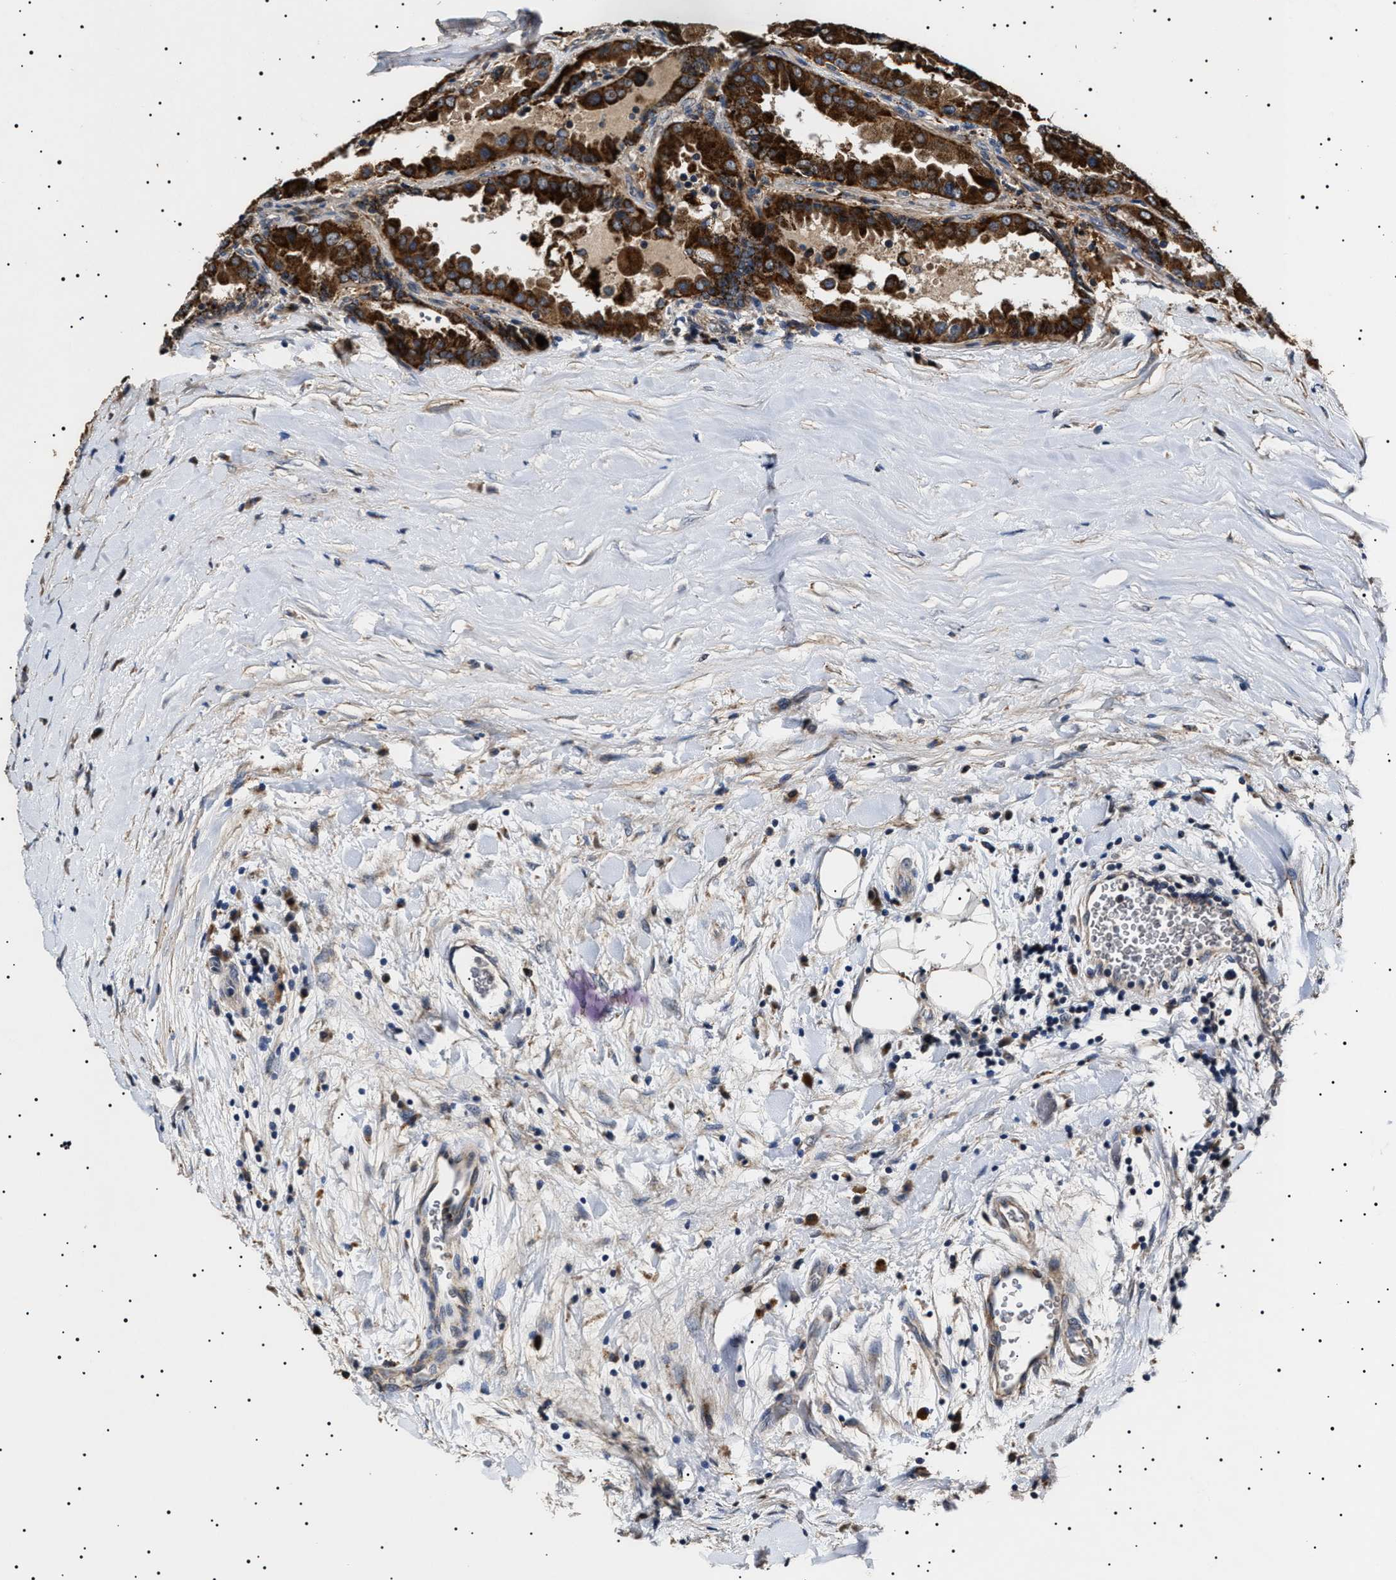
{"staining": {"intensity": "strong", "quantity": ">75%", "location": "cytoplasmic/membranous"}, "tissue": "thyroid cancer", "cell_type": "Tumor cells", "image_type": "cancer", "snomed": [{"axis": "morphology", "description": "Papillary adenocarcinoma, NOS"}, {"axis": "topography", "description": "Thyroid gland"}], "caption": "IHC of human thyroid papillary adenocarcinoma displays high levels of strong cytoplasmic/membranous expression in about >75% of tumor cells.", "gene": "RAB34", "patient": {"sex": "male", "age": 33}}